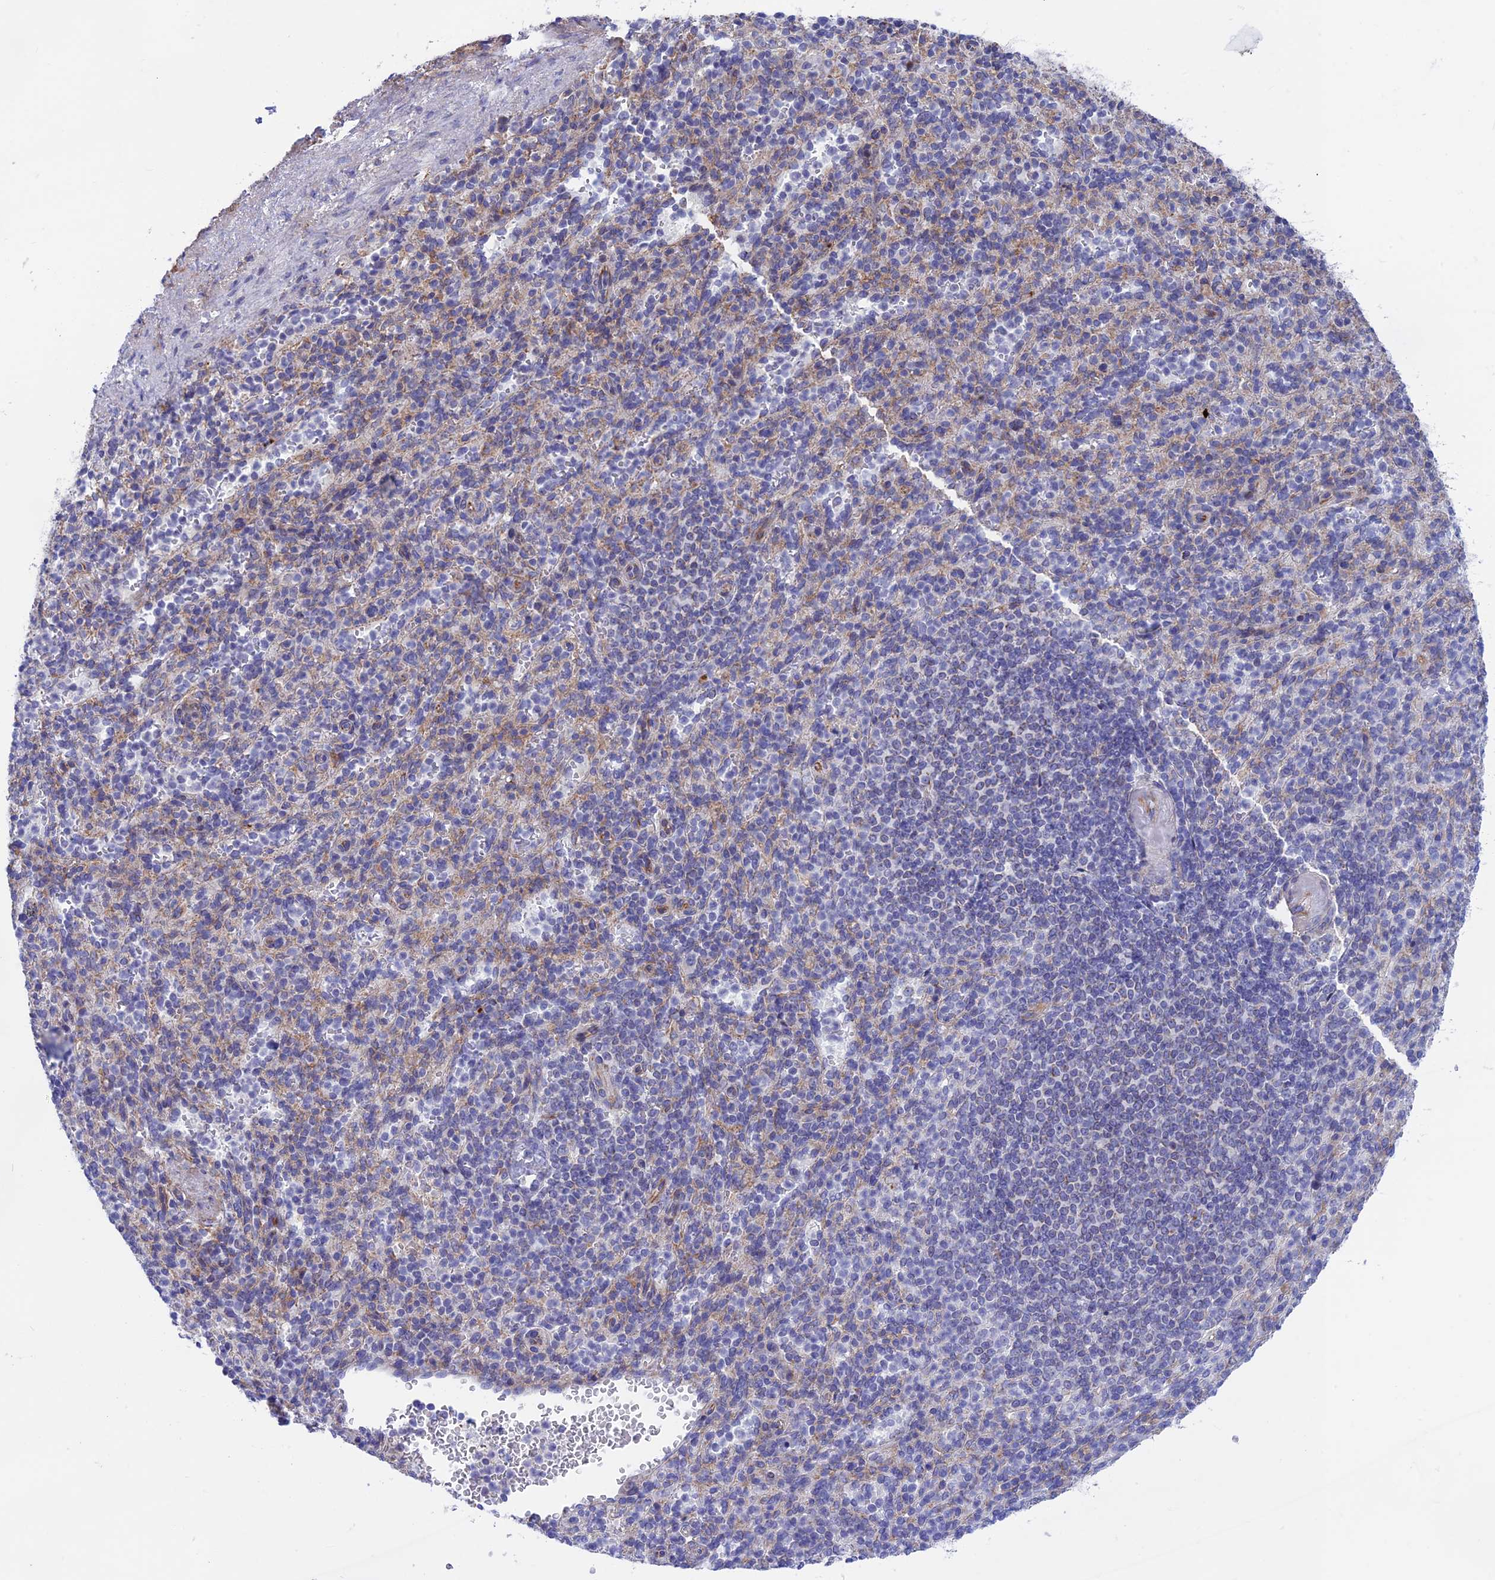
{"staining": {"intensity": "negative", "quantity": "none", "location": "none"}, "tissue": "spleen", "cell_type": "Cells in red pulp", "image_type": "normal", "snomed": [{"axis": "morphology", "description": "Normal tissue, NOS"}, {"axis": "topography", "description": "Spleen"}], "caption": "IHC histopathology image of normal spleen: human spleen stained with DAB reveals no significant protein staining in cells in red pulp. The staining is performed using DAB (3,3'-diaminobenzidine) brown chromogen with nuclei counter-stained in using hematoxylin.", "gene": "PLAC9", "patient": {"sex": "female", "age": 74}}